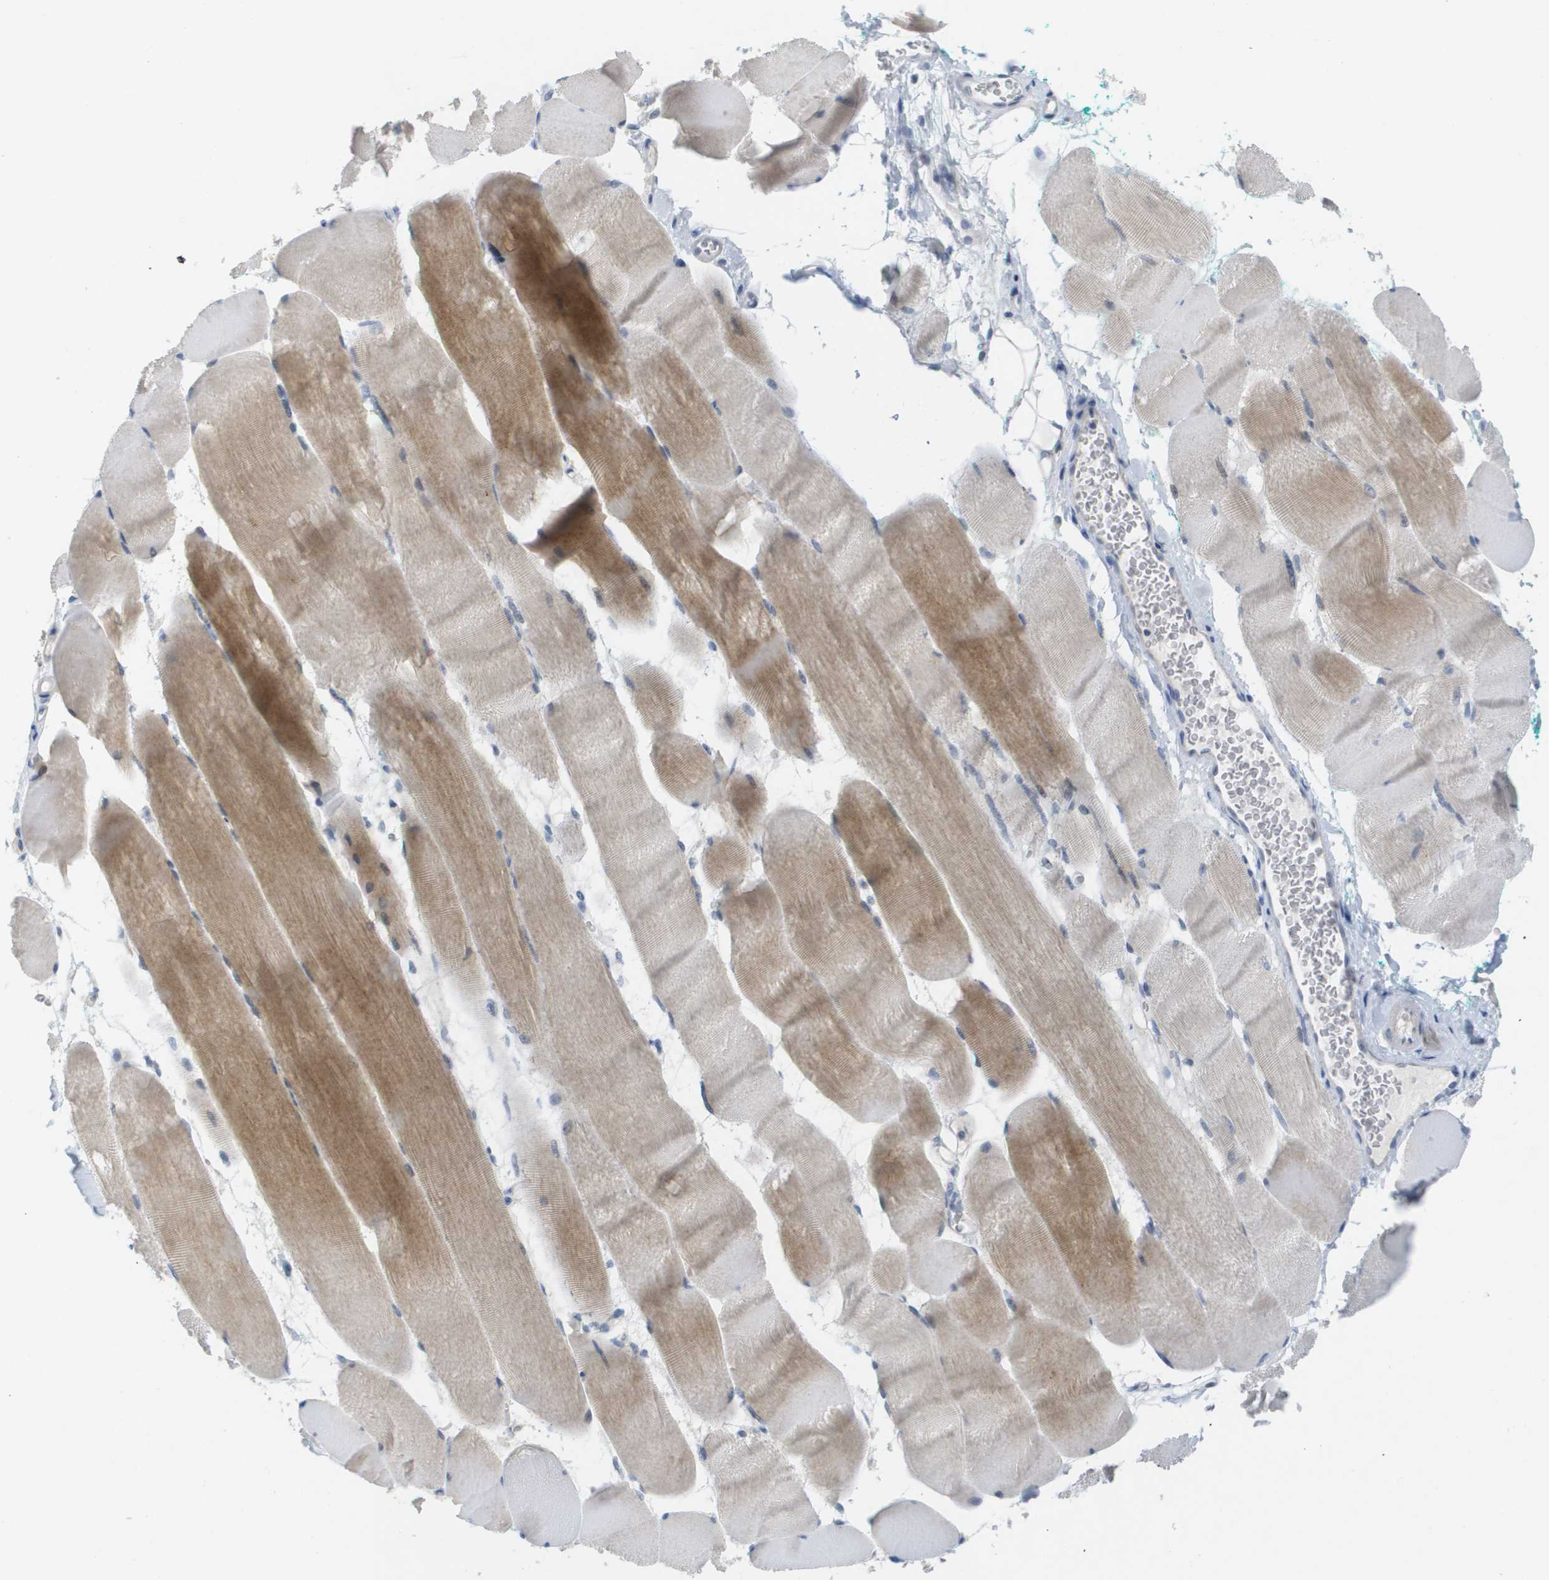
{"staining": {"intensity": "moderate", "quantity": "25%-75%", "location": "cytoplasmic/membranous"}, "tissue": "skeletal muscle", "cell_type": "Myocytes", "image_type": "normal", "snomed": [{"axis": "morphology", "description": "Normal tissue, NOS"}, {"axis": "morphology", "description": "Squamous cell carcinoma, NOS"}, {"axis": "topography", "description": "Skeletal muscle"}], "caption": "This image shows unremarkable skeletal muscle stained with immunohistochemistry (IHC) to label a protein in brown. The cytoplasmic/membranous of myocytes show moderate positivity for the protein. Nuclei are counter-stained blue.", "gene": "PDE4A", "patient": {"sex": "male", "age": 51}}